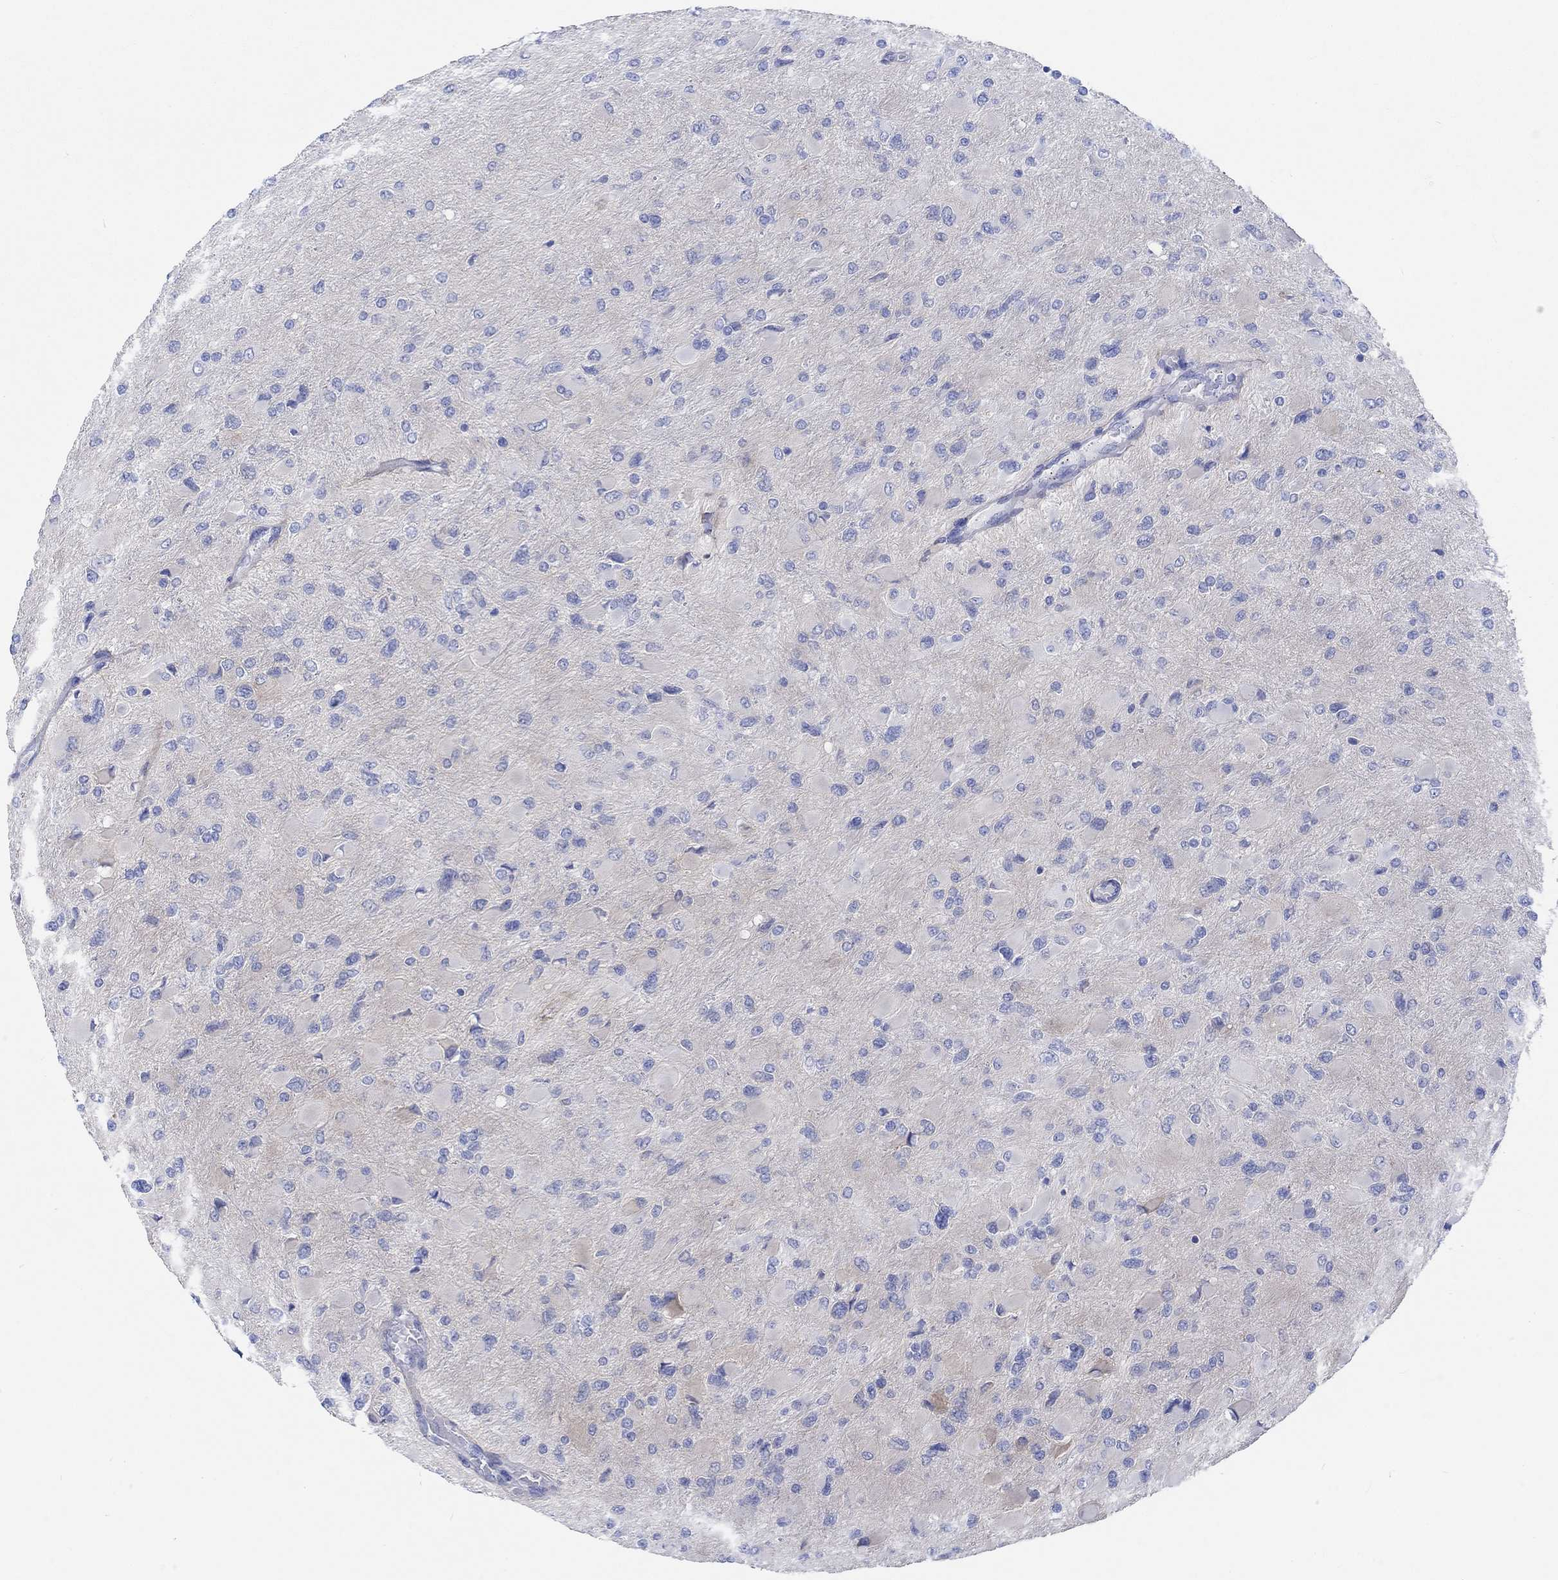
{"staining": {"intensity": "negative", "quantity": "none", "location": "none"}, "tissue": "glioma", "cell_type": "Tumor cells", "image_type": "cancer", "snomed": [{"axis": "morphology", "description": "Glioma, malignant, High grade"}, {"axis": "topography", "description": "Cerebral cortex"}], "caption": "Tumor cells are negative for brown protein staining in malignant glioma (high-grade).", "gene": "REEP6", "patient": {"sex": "female", "age": 36}}